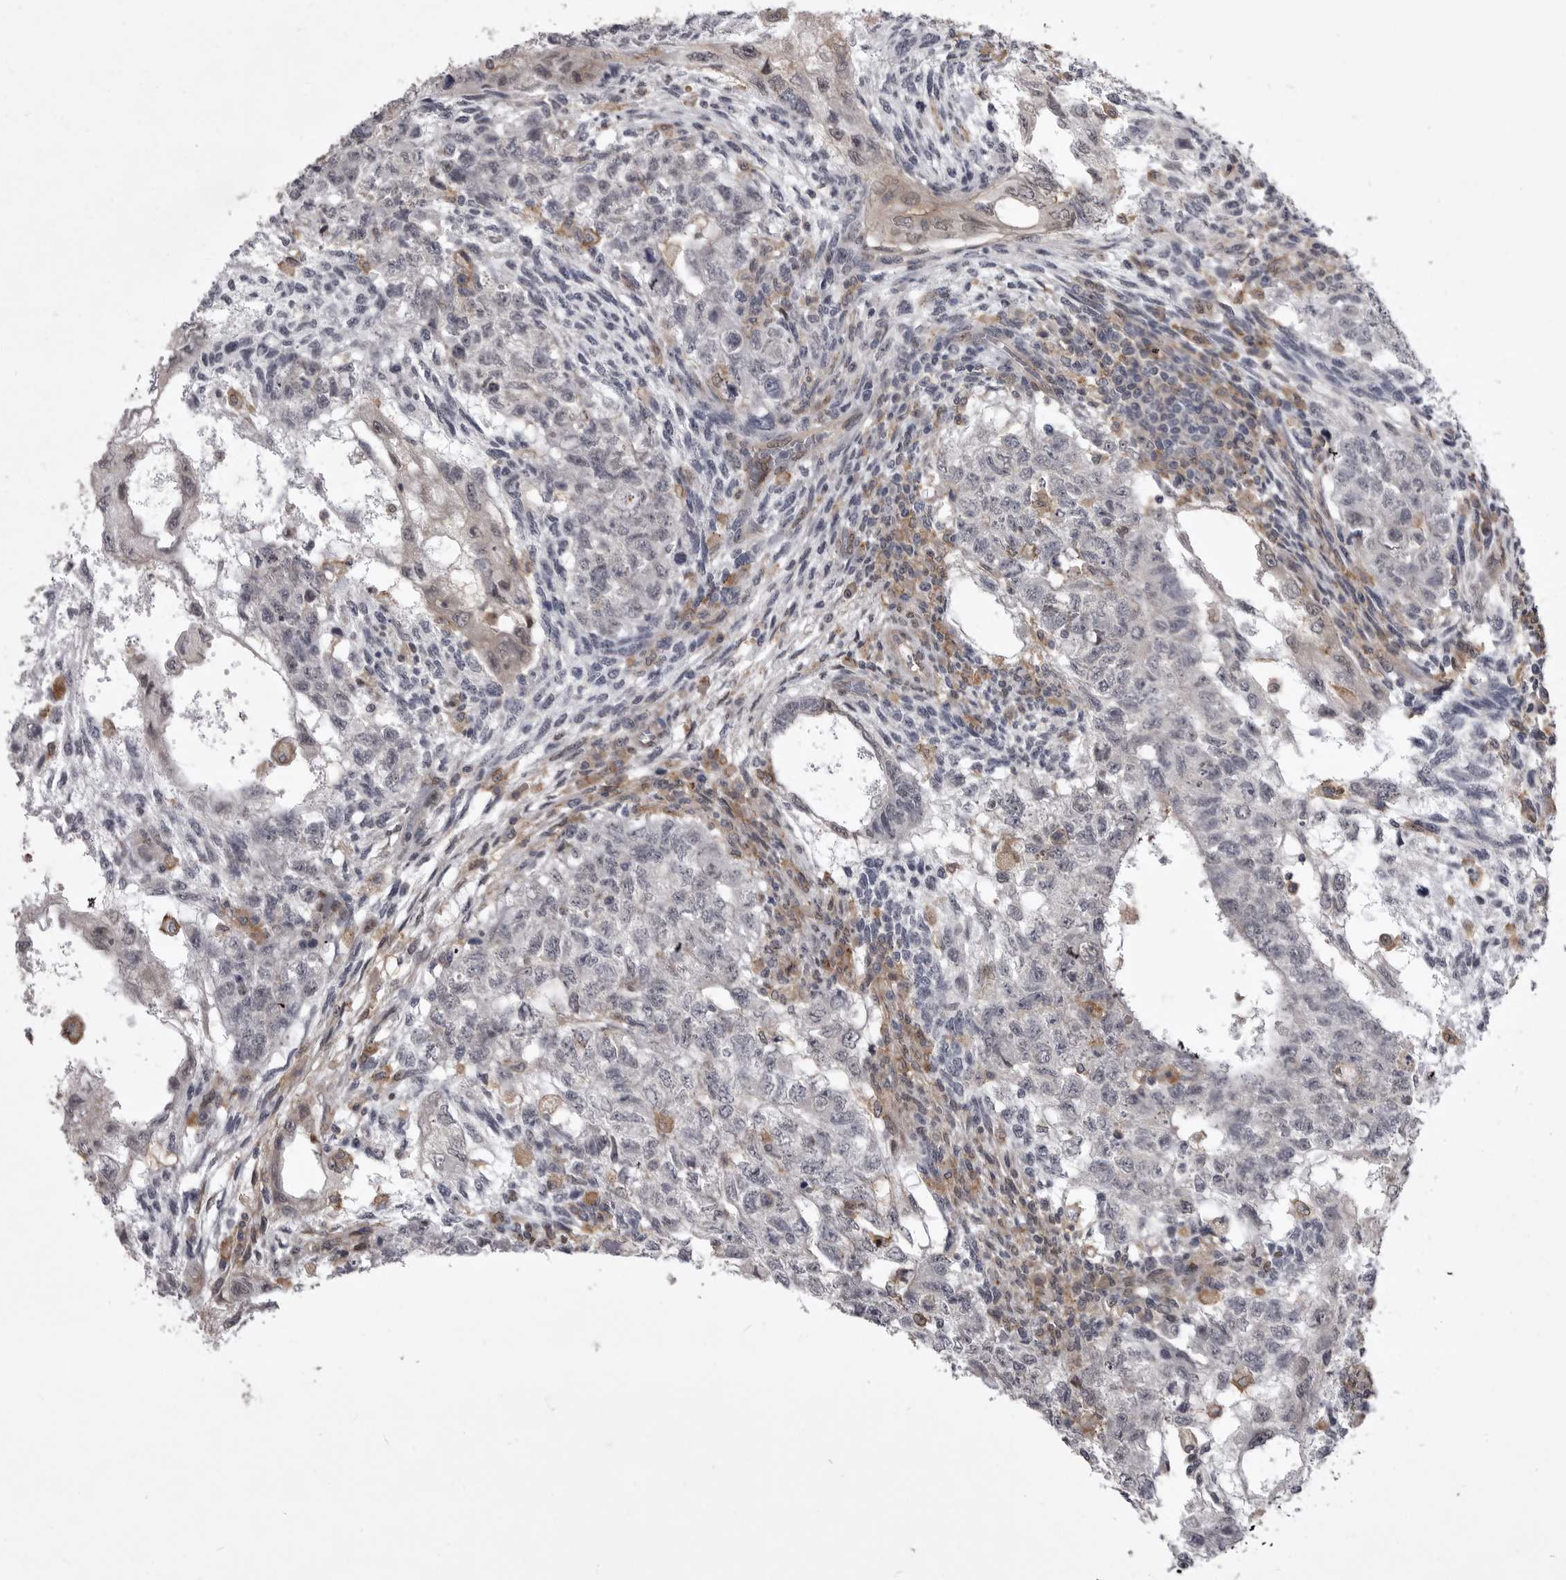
{"staining": {"intensity": "negative", "quantity": "none", "location": "none"}, "tissue": "testis cancer", "cell_type": "Tumor cells", "image_type": "cancer", "snomed": [{"axis": "morphology", "description": "Normal tissue, NOS"}, {"axis": "morphology", "description": "Carcinoma, Embryonal, NOS"}, {"axis": "topography", "description": "Testis"}], "caption": "The IHC image has no significant expression in tumor cells of embryonal carcinoma (testis) tissue.", "gene": "ABL1", "patient": {"sex": "male", "age": 36}}